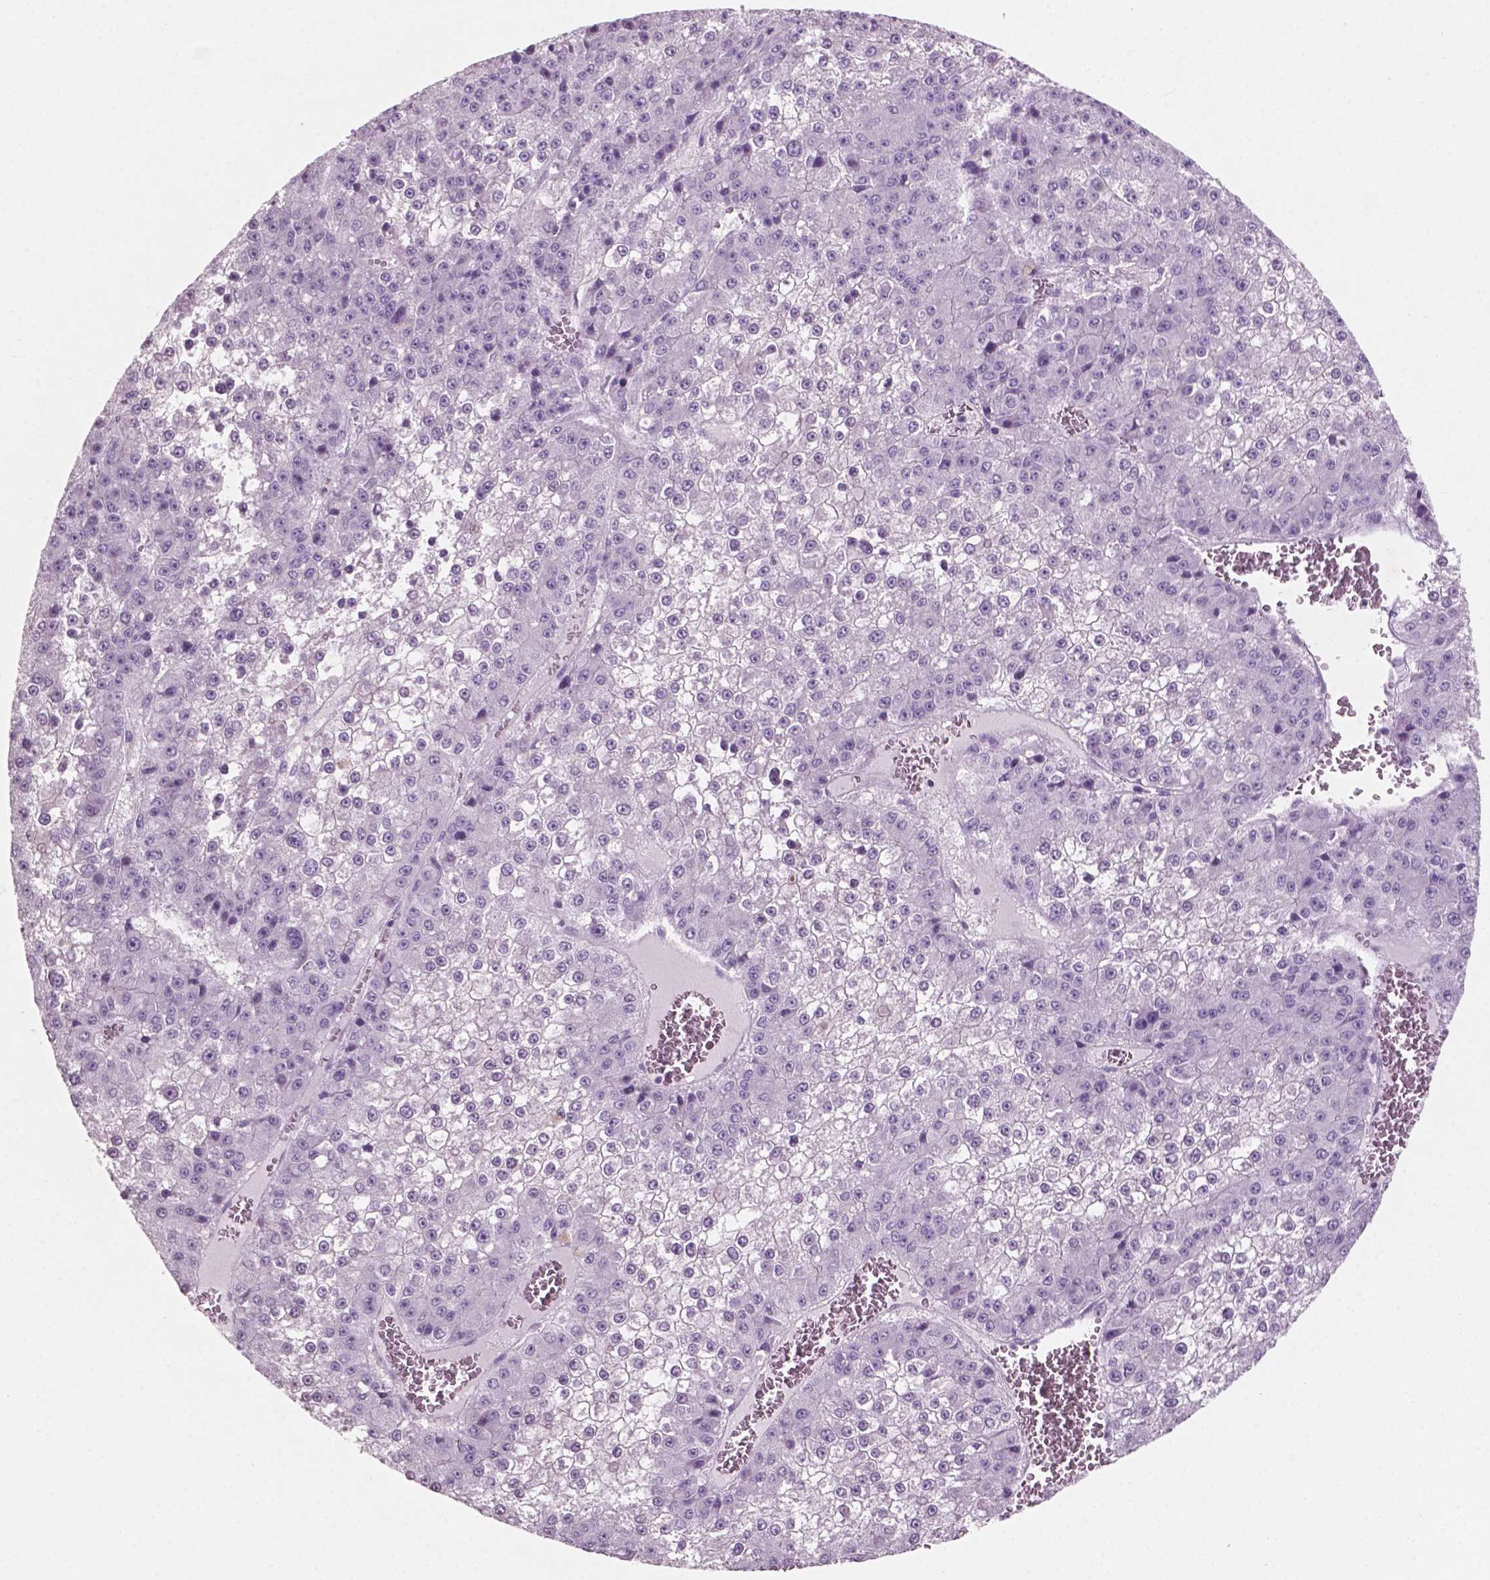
{"staining": {"intensity": "negative", "quantity": "none", "location": "none"}, "tissue": "liver cancer", "cell_type": "Tumor cells", "image_type": "cancer", "snomed": [{"axis": "morphology", "description": "Carcinoma, Hepatocellular, NOS"}, {"axis": "topography", "description": "Liver"}], "caption": "This is a photomicrograph of immunohistochemistry (IHC) staining of liver cancer, which shows no staining in tumor cells.", "gene": "AWAT1", "patient": {"sex": "female", "age": 73}}